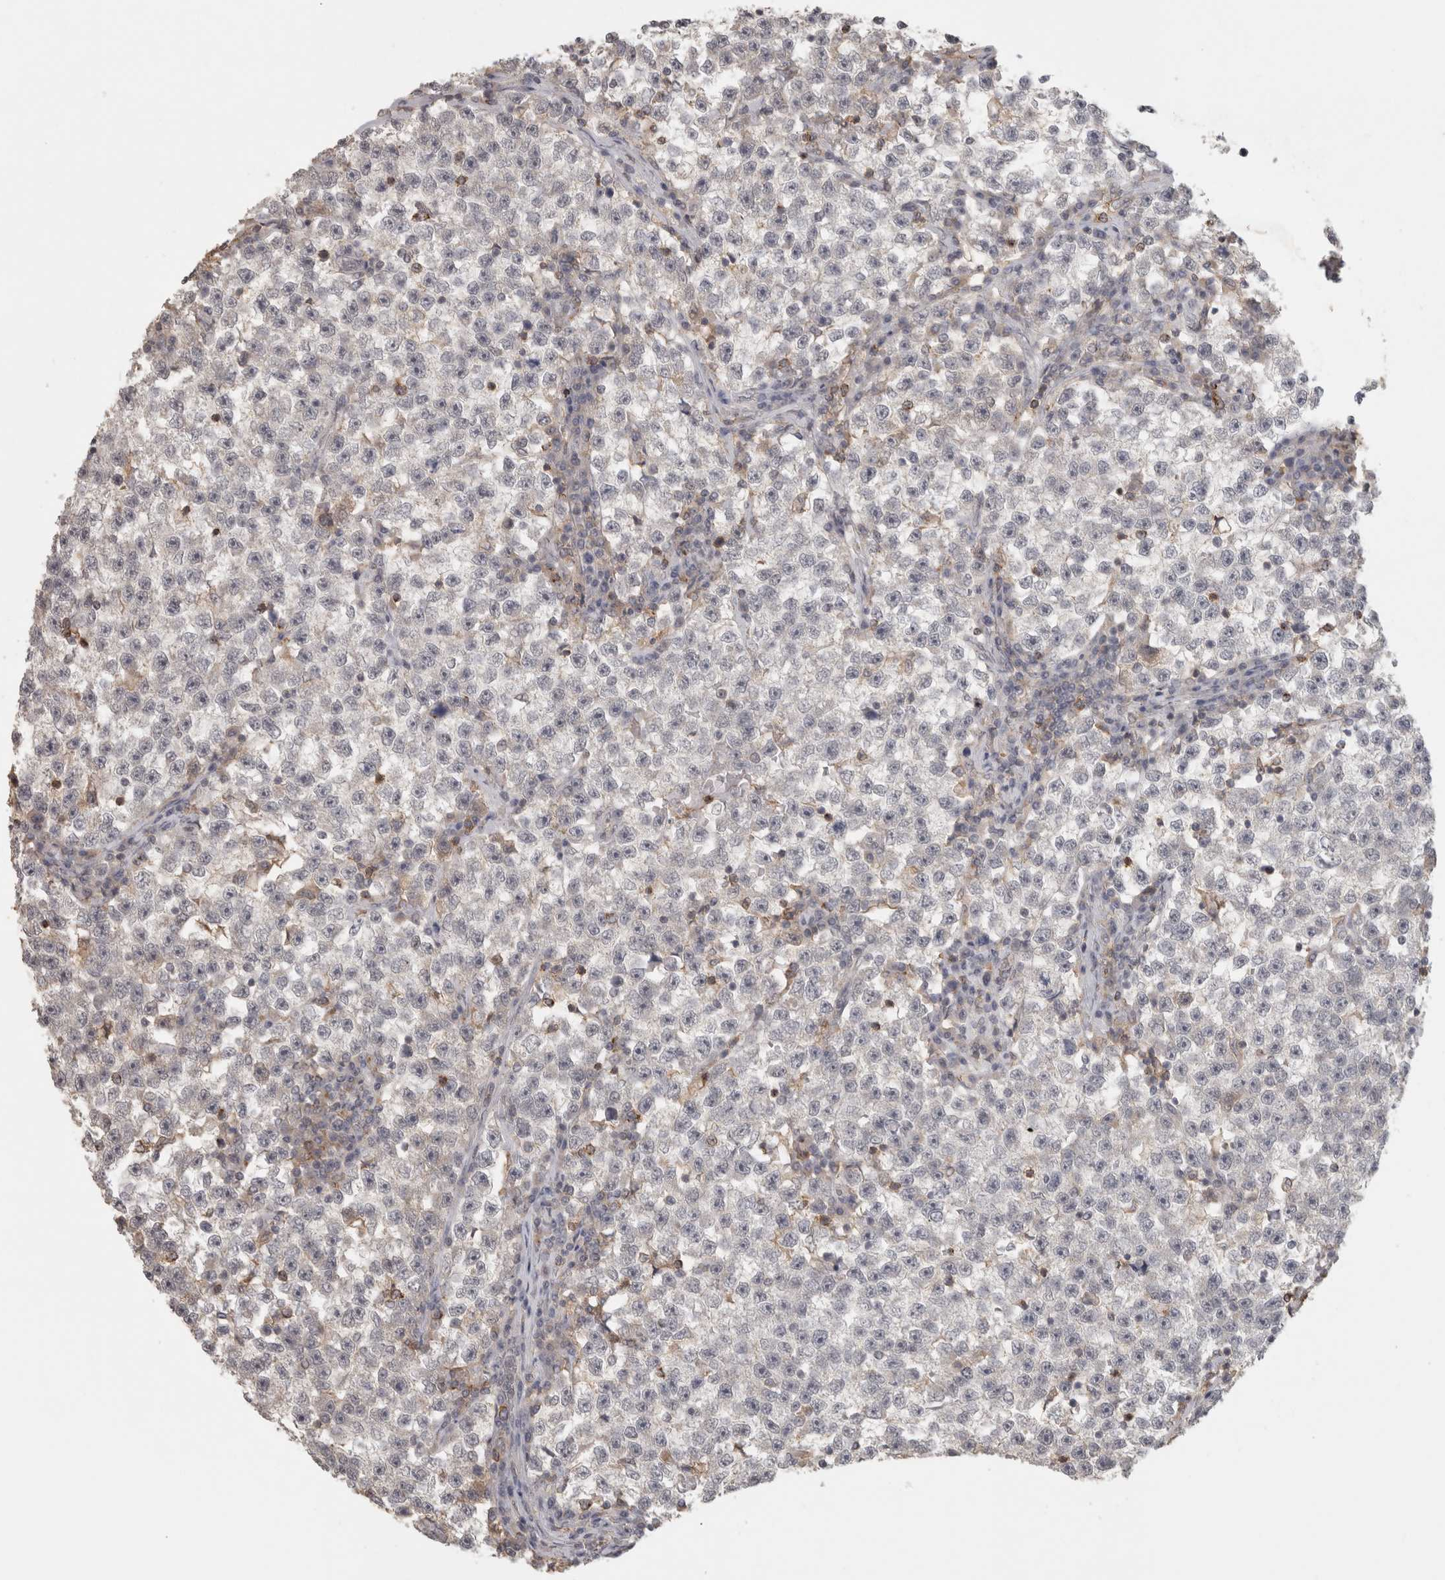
{"staining": {"intensity": "negative", "quantity": "none", "location": "none"}, "tissue": "testis cancer", "cell_type": "Tumor cells", "image_type": "cancer", "snomed": [{"axis": "morphology", "description": "Seminoma, NOS"}, {"axis": "topography", "description": "Testis"}], "caption": "Testis cancer (seminoma) was stained to show a protein in brown. There is no significant positivity in tumor cells.", "gene": "HAVCR2", "patient": {"sex": "male", "age": 22}}